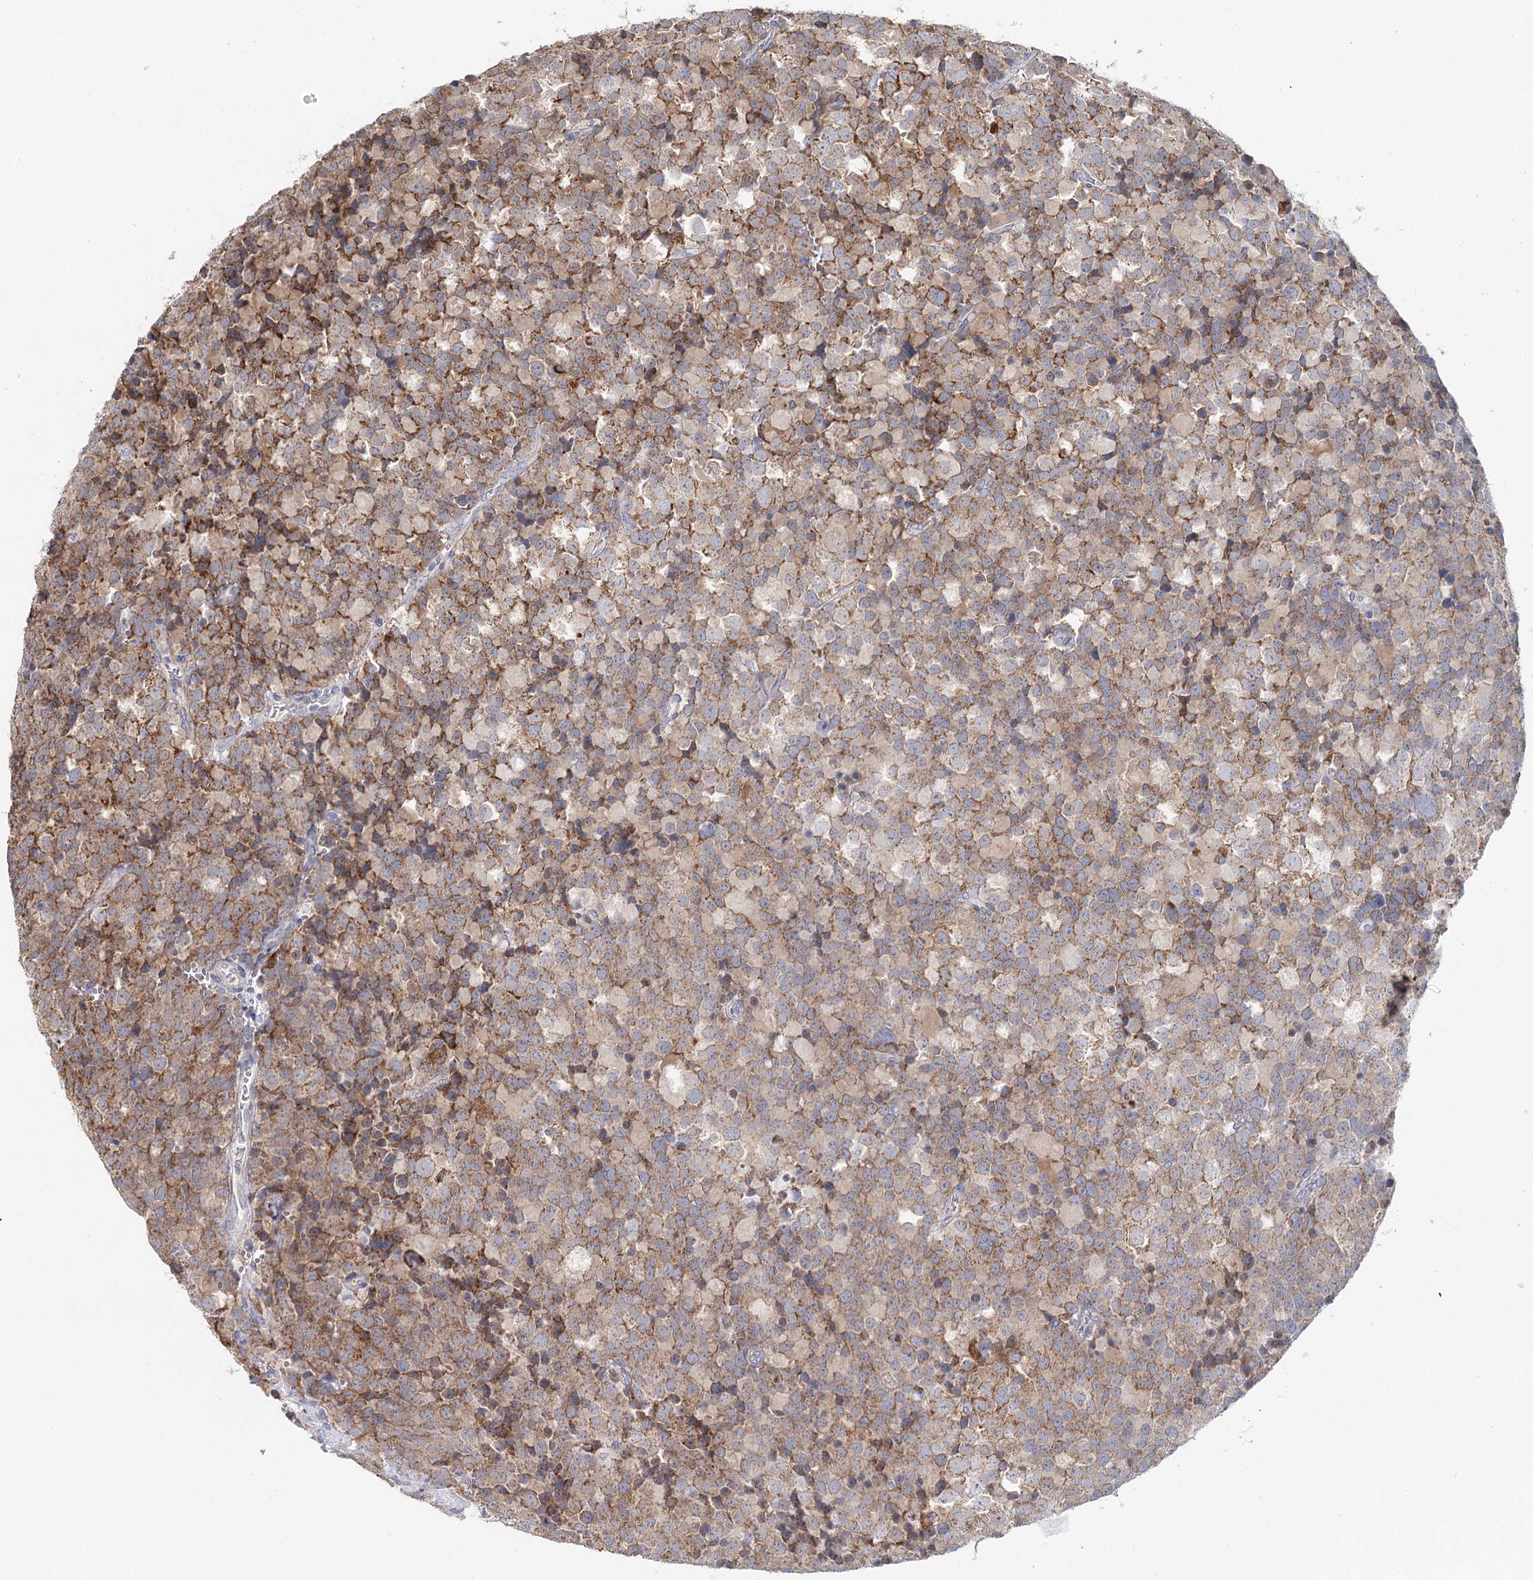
{"staining": {"intensity": "moderate", "quantity": ">75%", "location": "cytoplasmic/membranous"}, "tissue": "testis cancer", "cell_type": "Tumor cells", "image_type": "cancer", "snomed": [{"axis": "morphology", "description": "Seminoma, NOS"}, {"axis": "topography", "description": "Testis"}], "caption": "The image demonstrates immunohistochemical staining of seminoma (testis). There is moderate cytoplasmic/membranous expression is present in approximately >75% of tumor cells. Nuclei are stained in blue.", "gene": "ARHGAP44", "patient": {"sex": "male", "age": 71}}